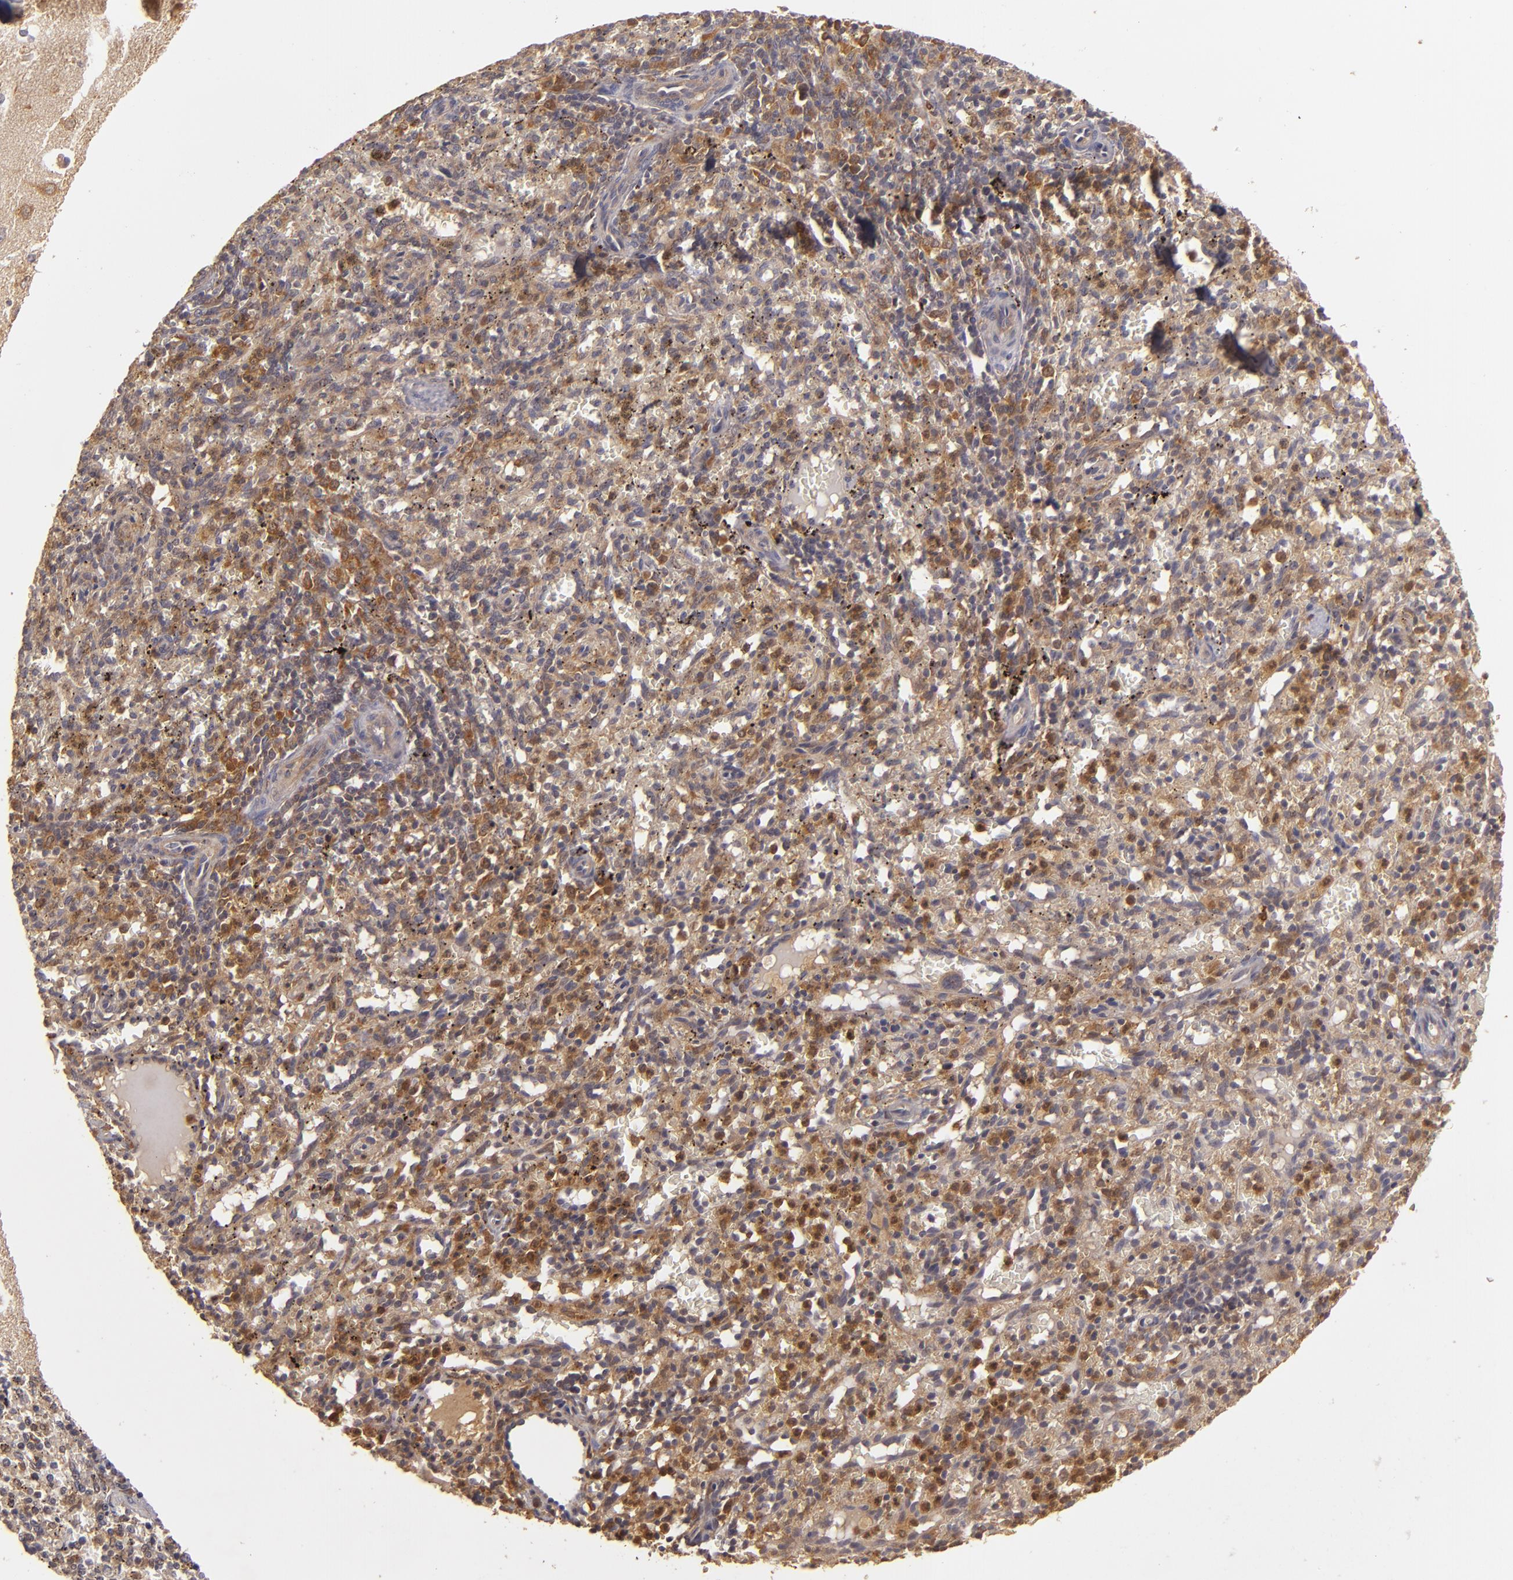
{"staining": {"intensity": "moderate", "quantity": ">75%", "location": "cytoplasmic/membranous"}, "tissue": "spleen", "cell_type": "Cells in red pulp", "image_type": "normal", "snomed": [{"axis": "morphology", "description": "Normal tissue, NOS"}, {"axis": "topography", "description": "Spleen"}], "caption": "Immunohistochemical staining of normal spleen demonstrates moderate cytoplasmic/membranous protein expression in about >75% of cells in red pulp. Nuclei are stained in blue.", "gene": "PRKCD", "patient": {"sex": "female", "age": 10}}